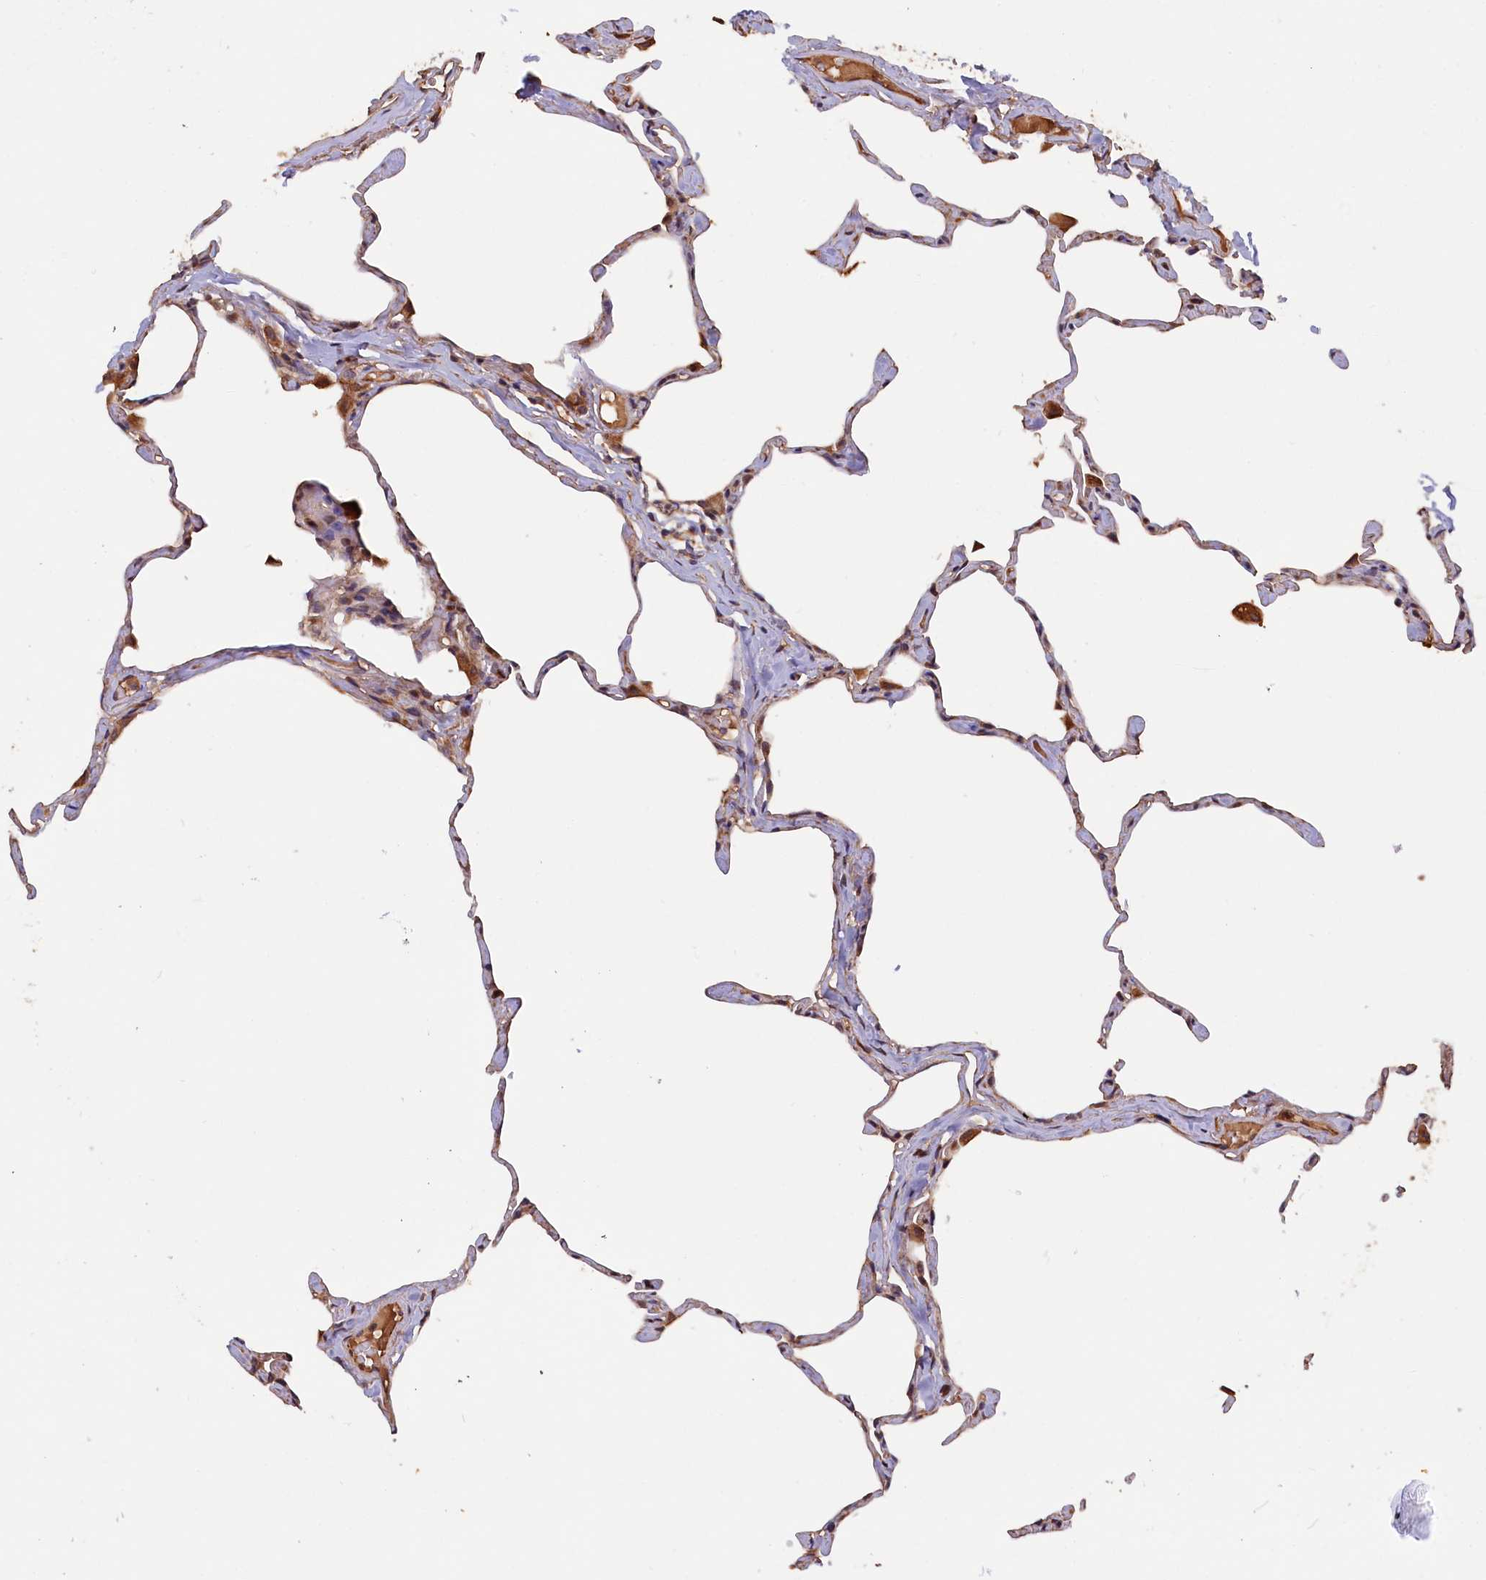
{"staining": {"intensity": "weak", "quantity": "25%-75%", "location": "cytoplasmic/membranous"}, "tissue": "lung", "cell_type": "Alveolar cells", "image_type": "normal", "snomed": [{"axis": "morphology", "description": "Normal tissue, NOS"}, {"axis": "topography", "description": "Lung"}], "caption": "Approximately 25%-75% of alveolar cells in unremarkable lung exhibit weak cytoplasmic/membranous protein expression as visualized by brown immunohistochemical staining.", "gene": "GREB1L", "patient": {"sex": "male", "age": 65}}